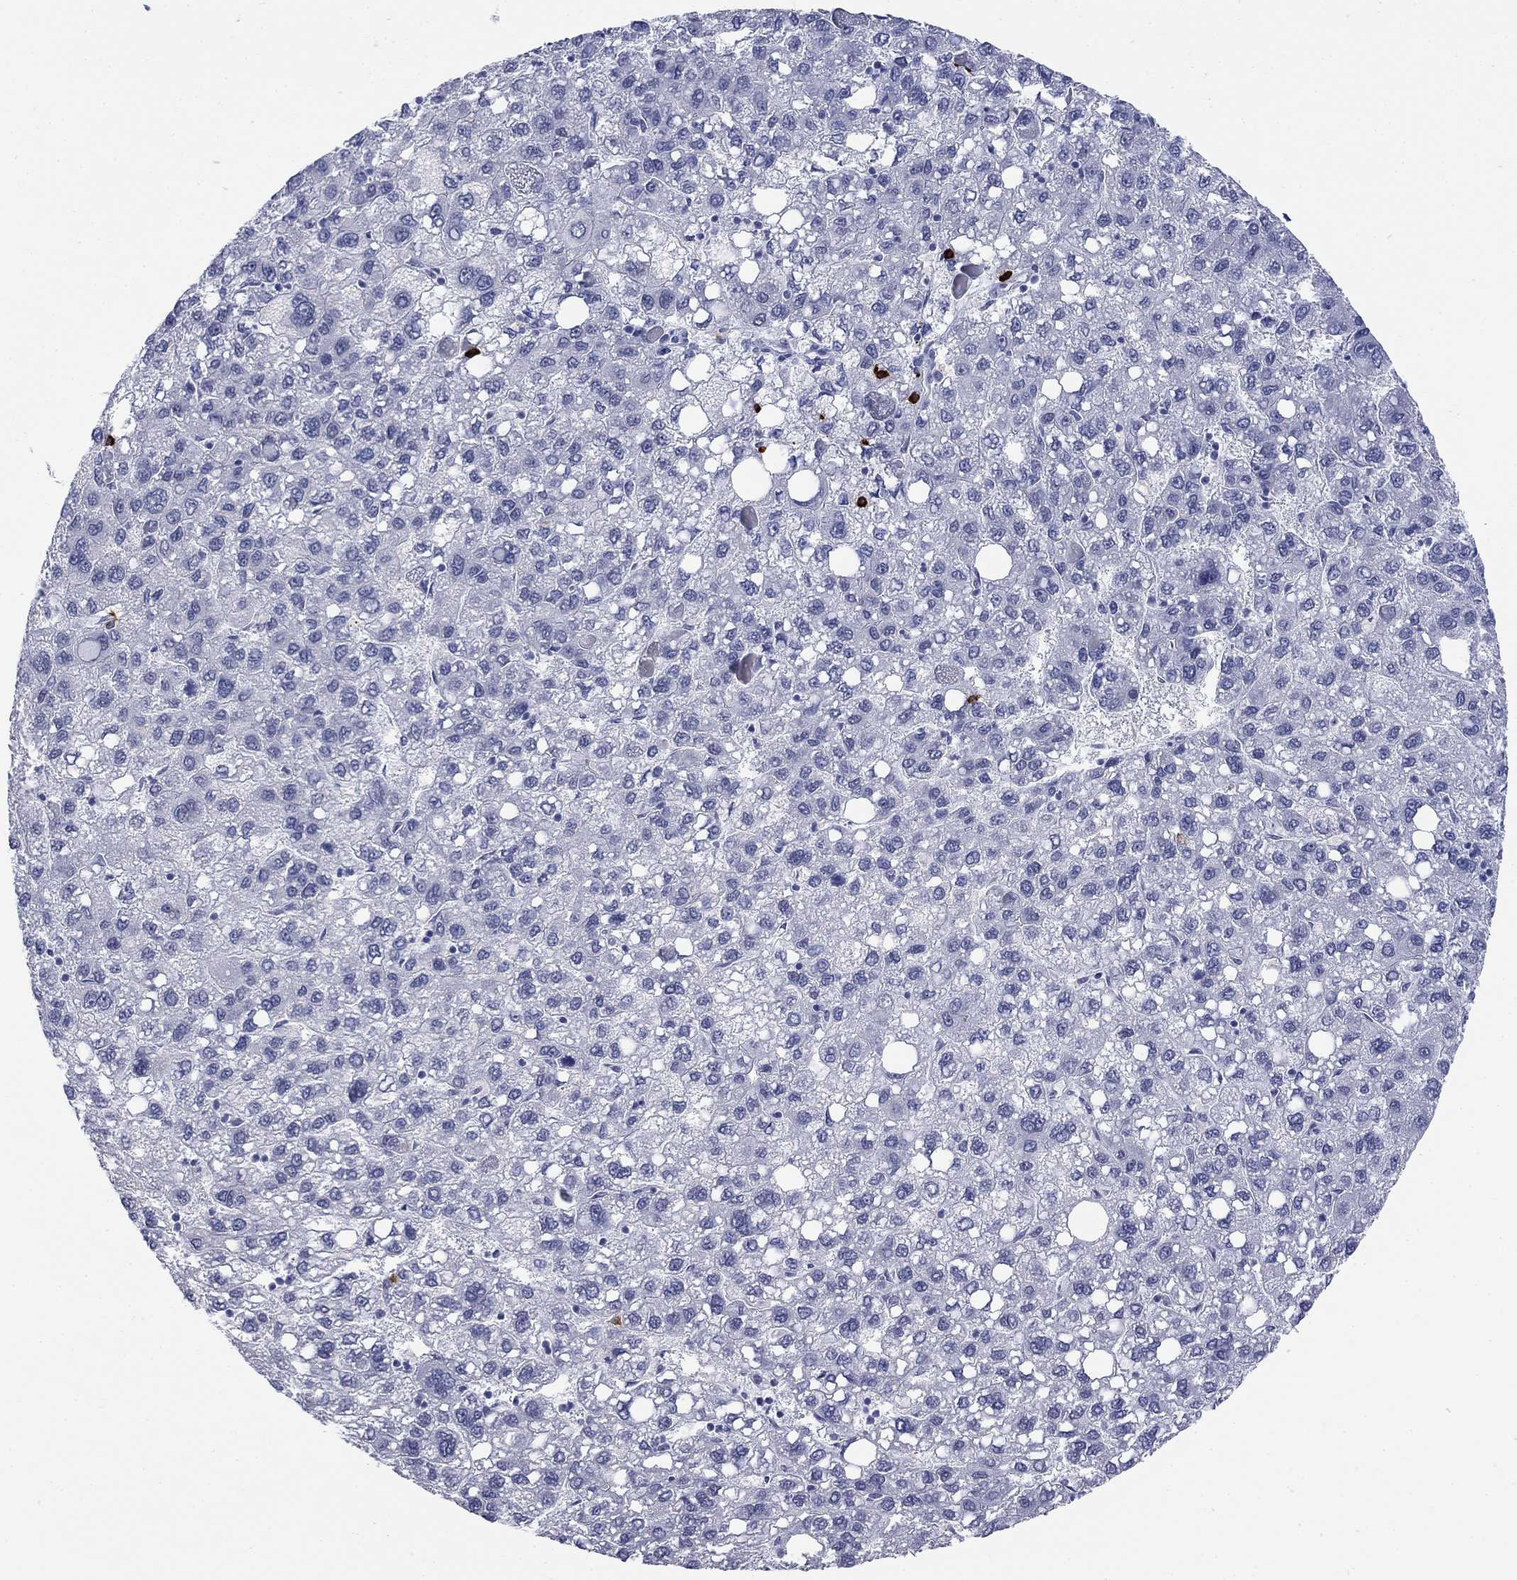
{"staining": {"intensity": "negative", "quantity": "none", "location": "none"}, "tissue": "liver cancer", "cell_type": "Tumor cells", "image_type": "cancer", "snomed": [{"axis": "morphology", "description": "Carcinoma, Hepatocellular, NOS"}, {"axis": "topography", "description": "Liver"}], "caption": "The image reveals no staining of tumor cells in liver hepatocellular carcinoma. (DAB (3,3'-diaminobenzidine) immunohistochemistry (IHC), high magnification).", "gene": "ECEL1", "patient": {"sex": "female", "age": 82}}